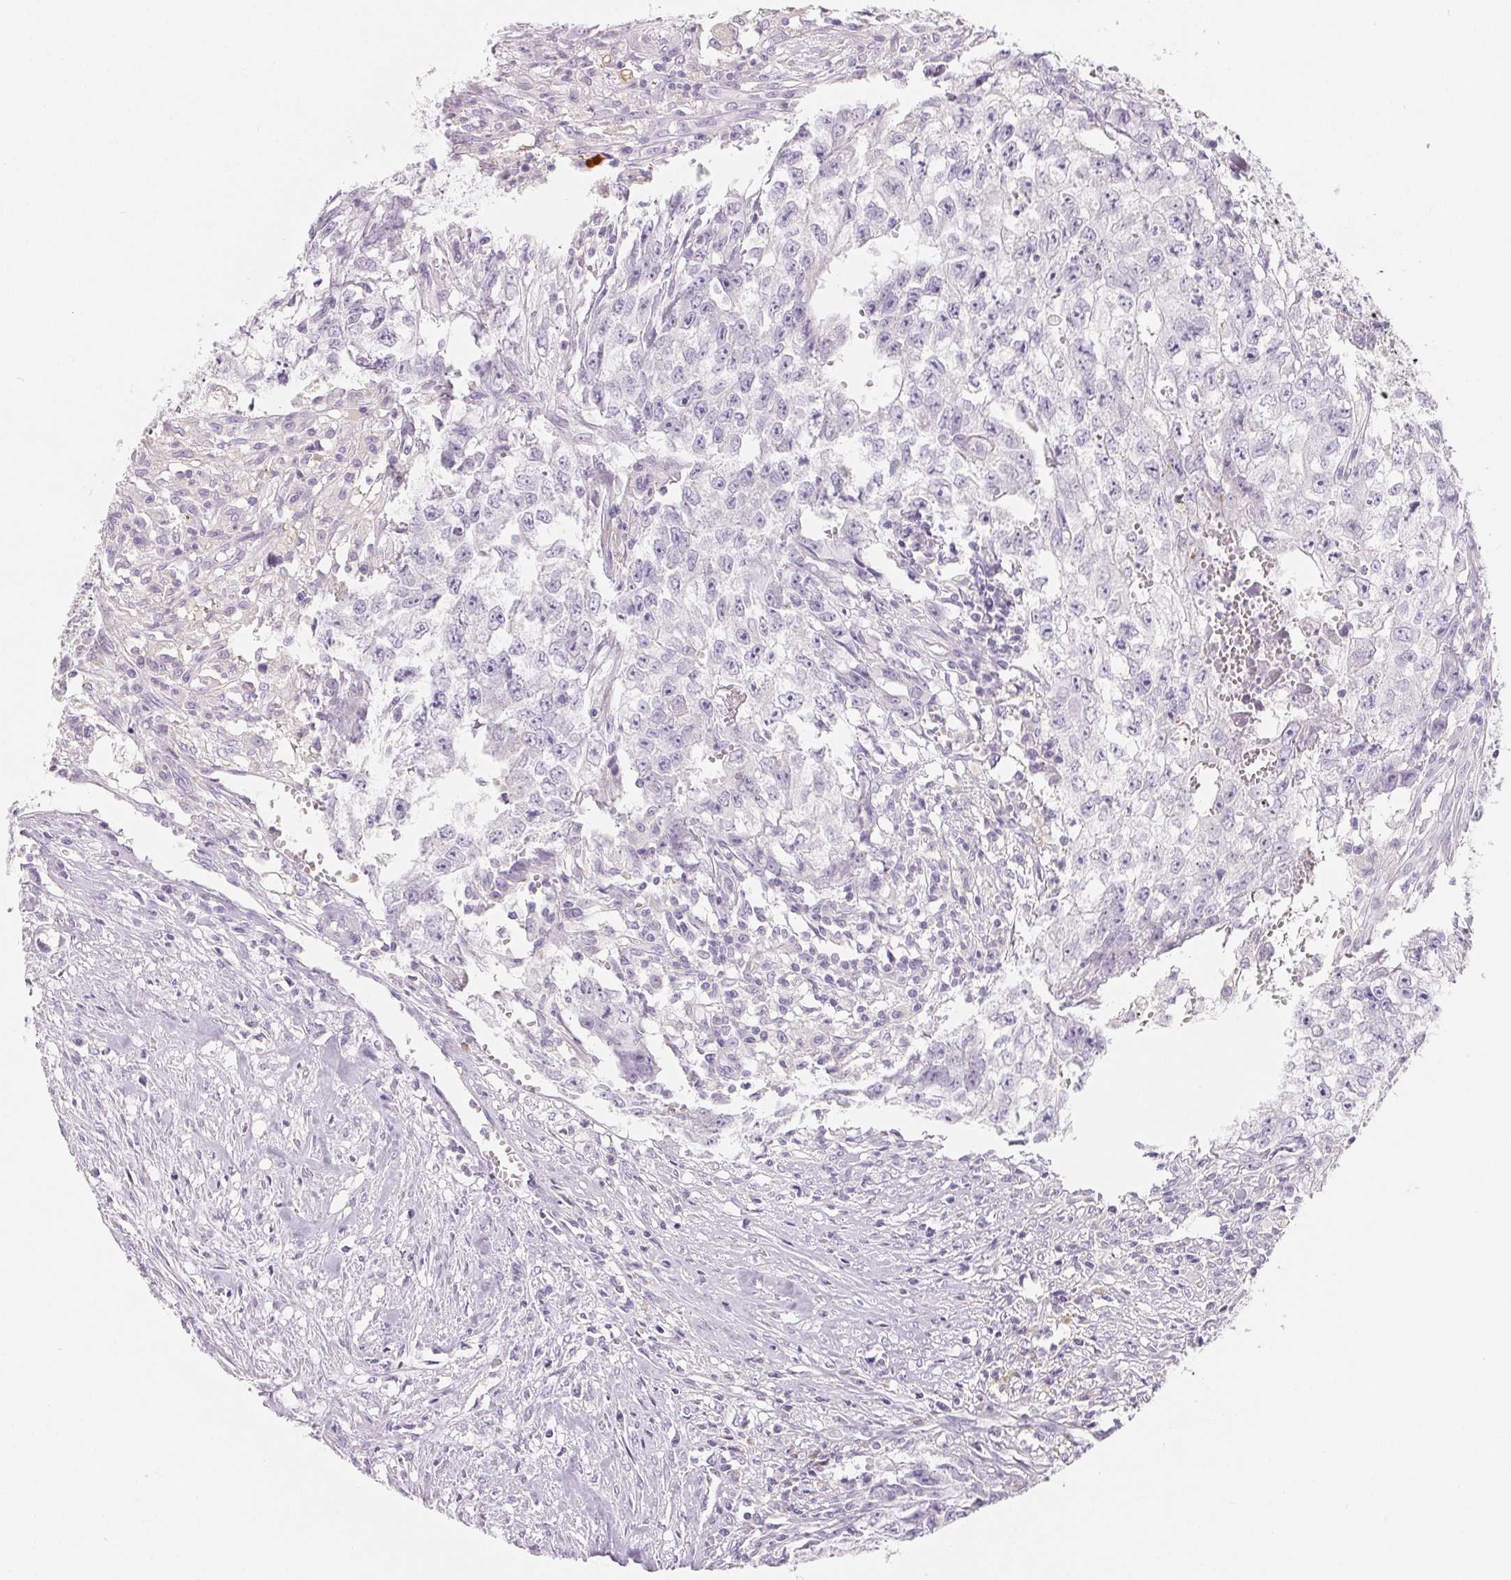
{"staining": {"intensity": "negative", "quantity": "none", "location": "none"}, "tissue": "testis cancer", "cell_type": "Tumor cells", "image_type": "cancer", "snomed": [{"axis": "morphology", "description": "Carcinoma, Embryonal, NOS"}, {"axis": "morphology", "description": "Teratoma, malignant, NOS"}, {"axis": "topography", "description": "Testis"}], "caption": "Immunohistochemistry image of neoplastic tissue: human testis cancer (malignant teratoma) stained with DAB (3,3'-diaminobenzidine) displays no significant protein staining in tumor cells.", "gene": "SPACA5B", "patient": {"sex": "male", "age": 24}}